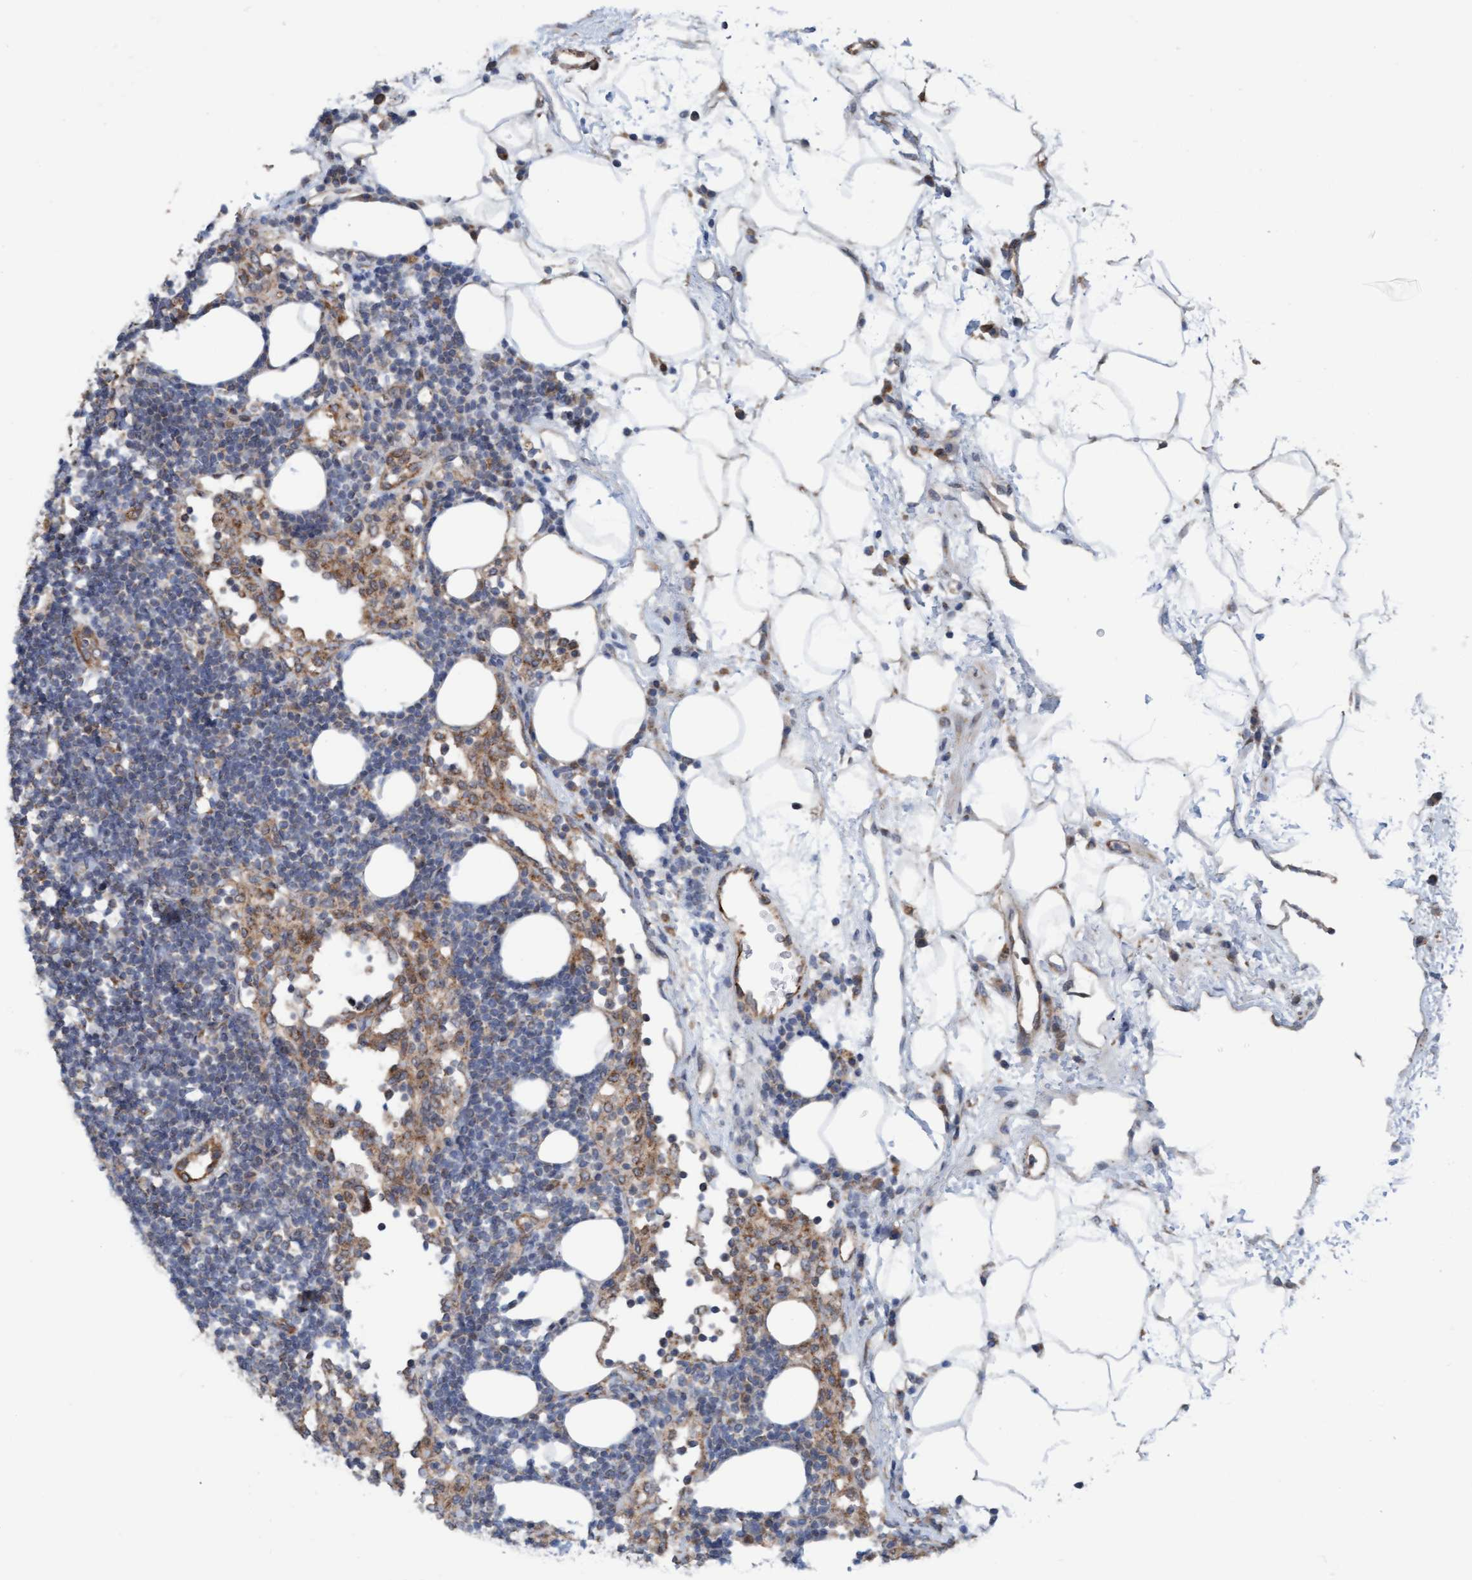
{"staining": {"intensity": "negative", "quantity": "none", "location": "none"}, "tissue": "lymph node", "cell_type": "Germinal center cells", "image_type": "normal", "snomed": [{"axis": "morphology", "description": "Normal tissue, NOS"}, {"axis": "morphology", "description": "Carcinoid, malignant, NOS"}, {"axis": "topography", "description": "Lymph node"}], "caption": "Immunohistochemistry image of unremarkable lymph node stained for a protein (brown), which demonstrates no expression in germinal center cells.", "gene": "ZNF566", "patient": {"sex": "male", "age": 47}}